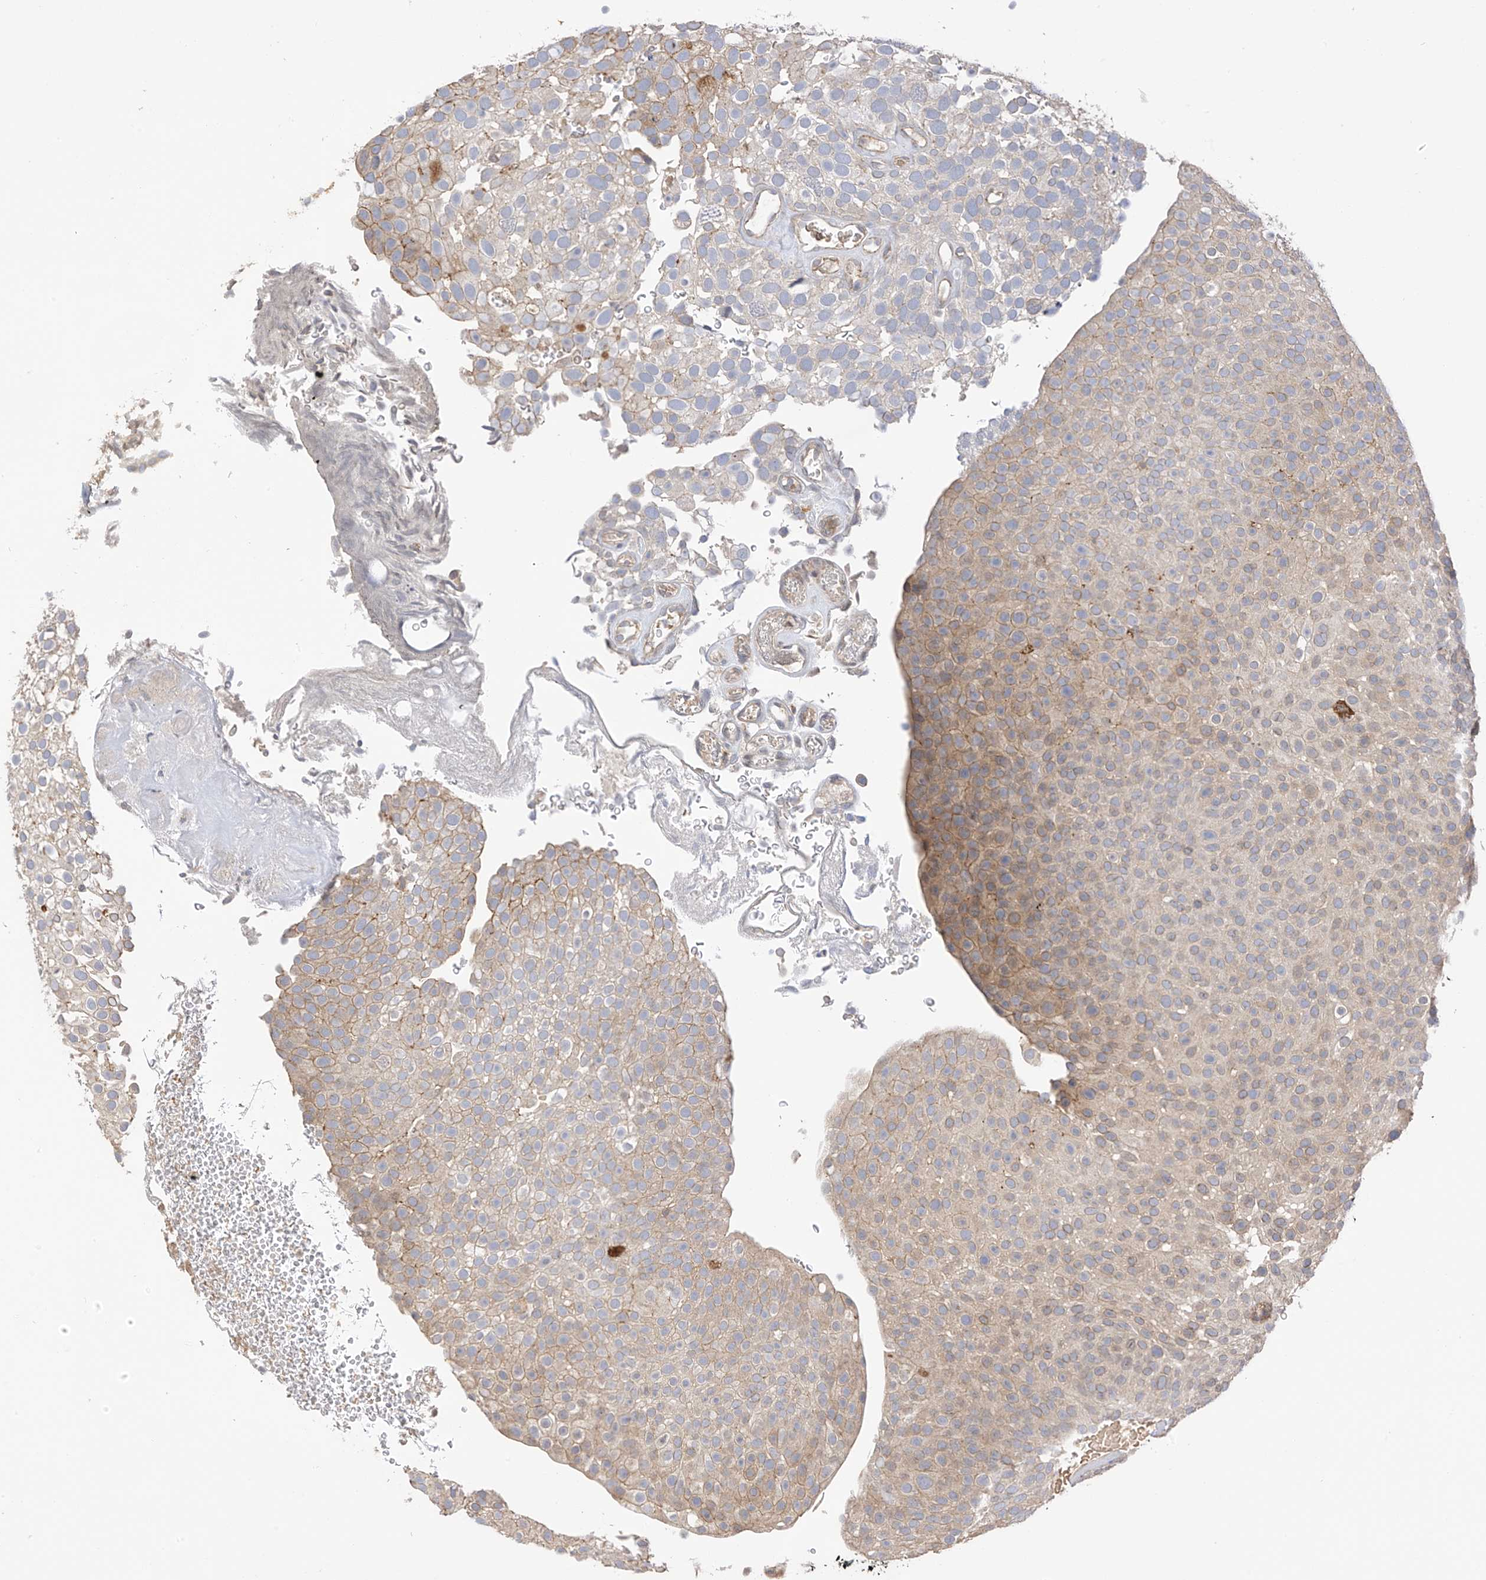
{"staining": {"intensity": "moderate", "quantity": "<25%", "location": "cytoplasmic/membranous"}, "tissue": "urothelial cancer", "cell_type": "Tumor cells", "image_type": "cancer", "snomed": [{"axis": "morphology", "description": "Urothelial carcinoma, Low grade"}, {"axis": "topography", "description": "Urinary bladder"}], "caption": "A photomicrograph of human urothelial cancer stained for a protein reveals moderate cytoplasmic/membranous brown staining in tumor cells.", "gene": "REC8", "patient": {"sex": "male", "age": 78}}